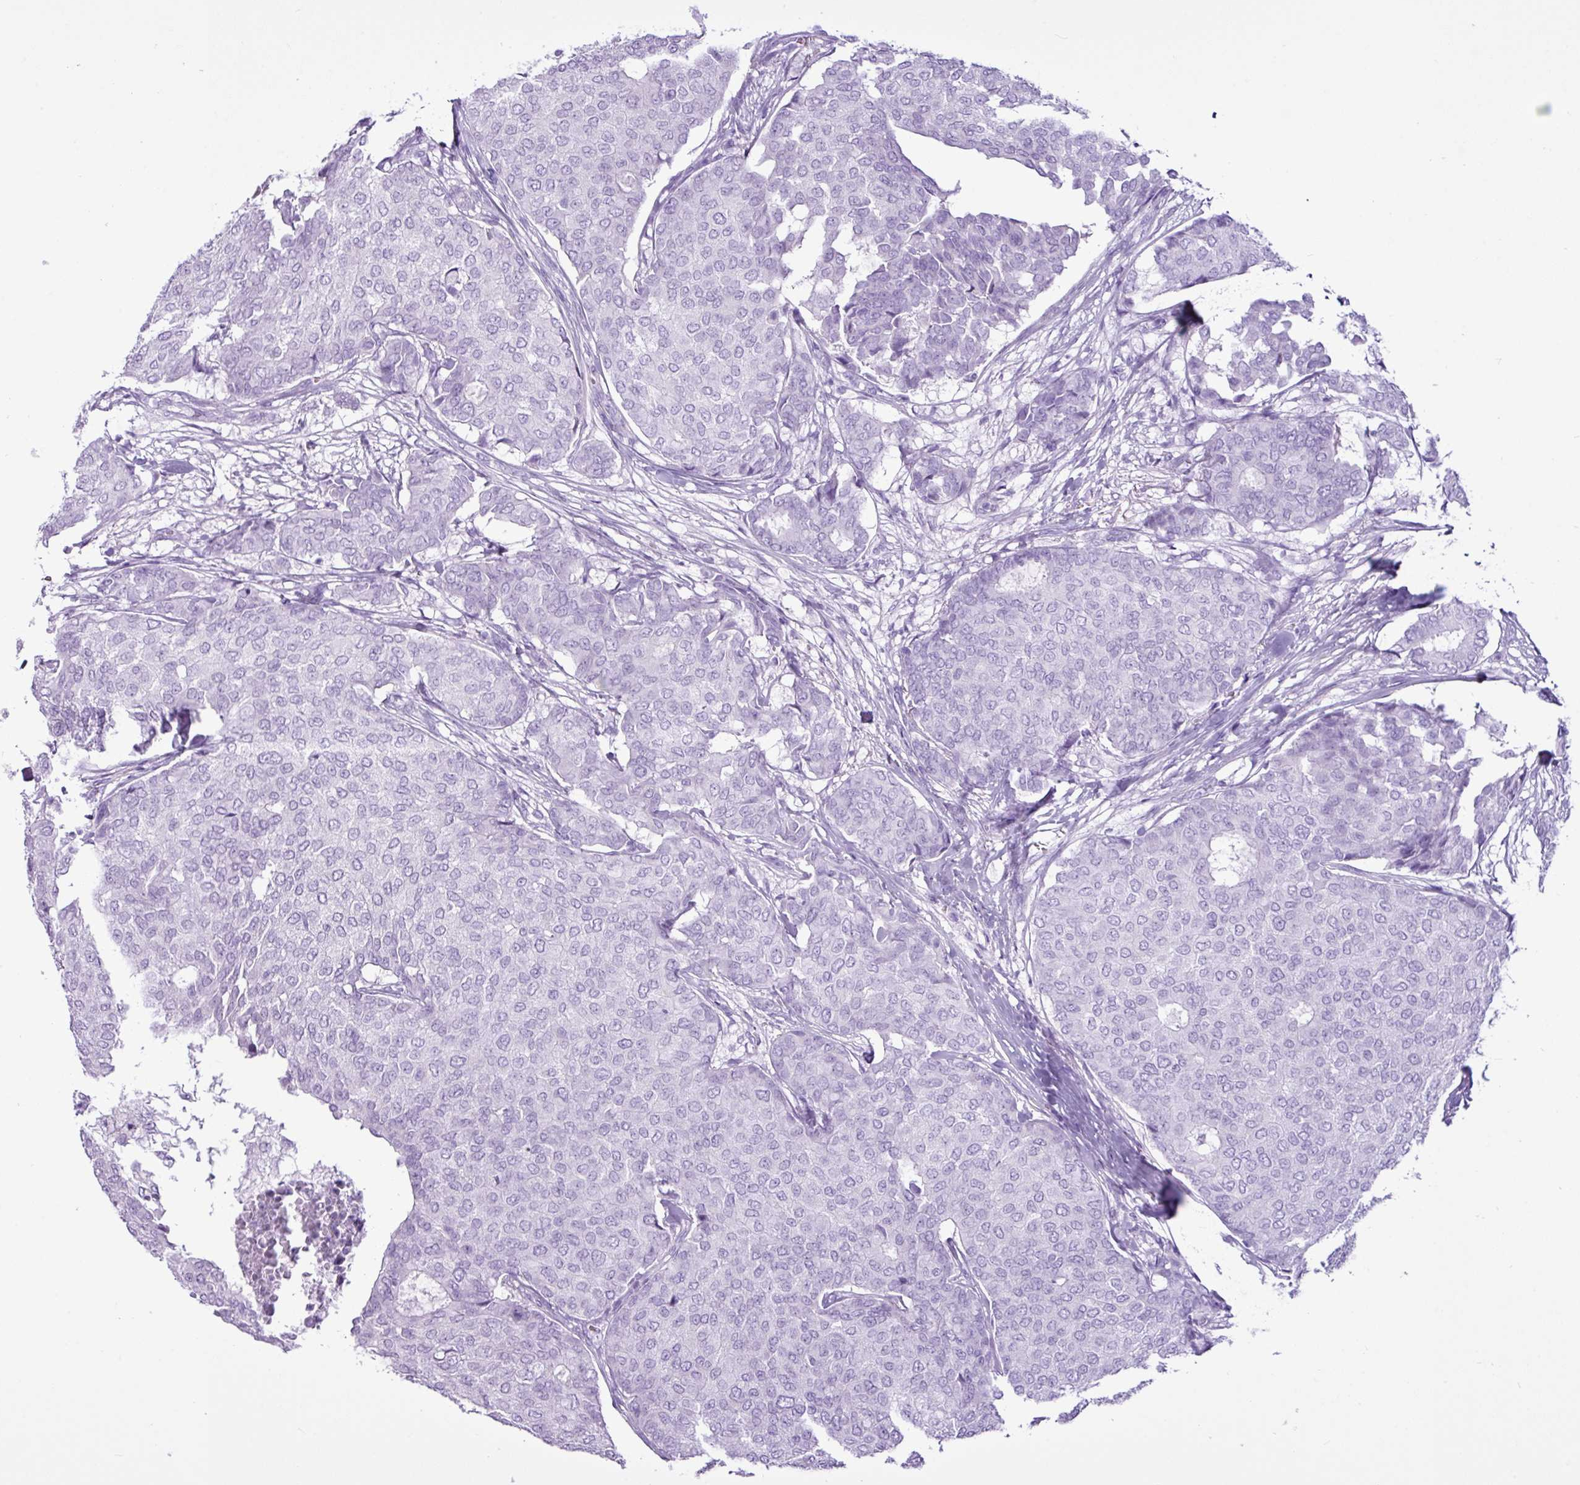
{"staining": {"intensity": "negative", "quantity": "none", "location": "none"}, "tissue": "breast cancer", "cell_type": "Tumor cells", "image_type": "cancer", "snomed": [{"axis": "morphology", "description": "Duct carcinoma"}, {"axis": "topography", "description": "Breast"}], "caption": "There is no significant expression in tumor cells of breast cancer.", "gene": "LILRB4", "patient": {"sex": "female", "age": 75}}